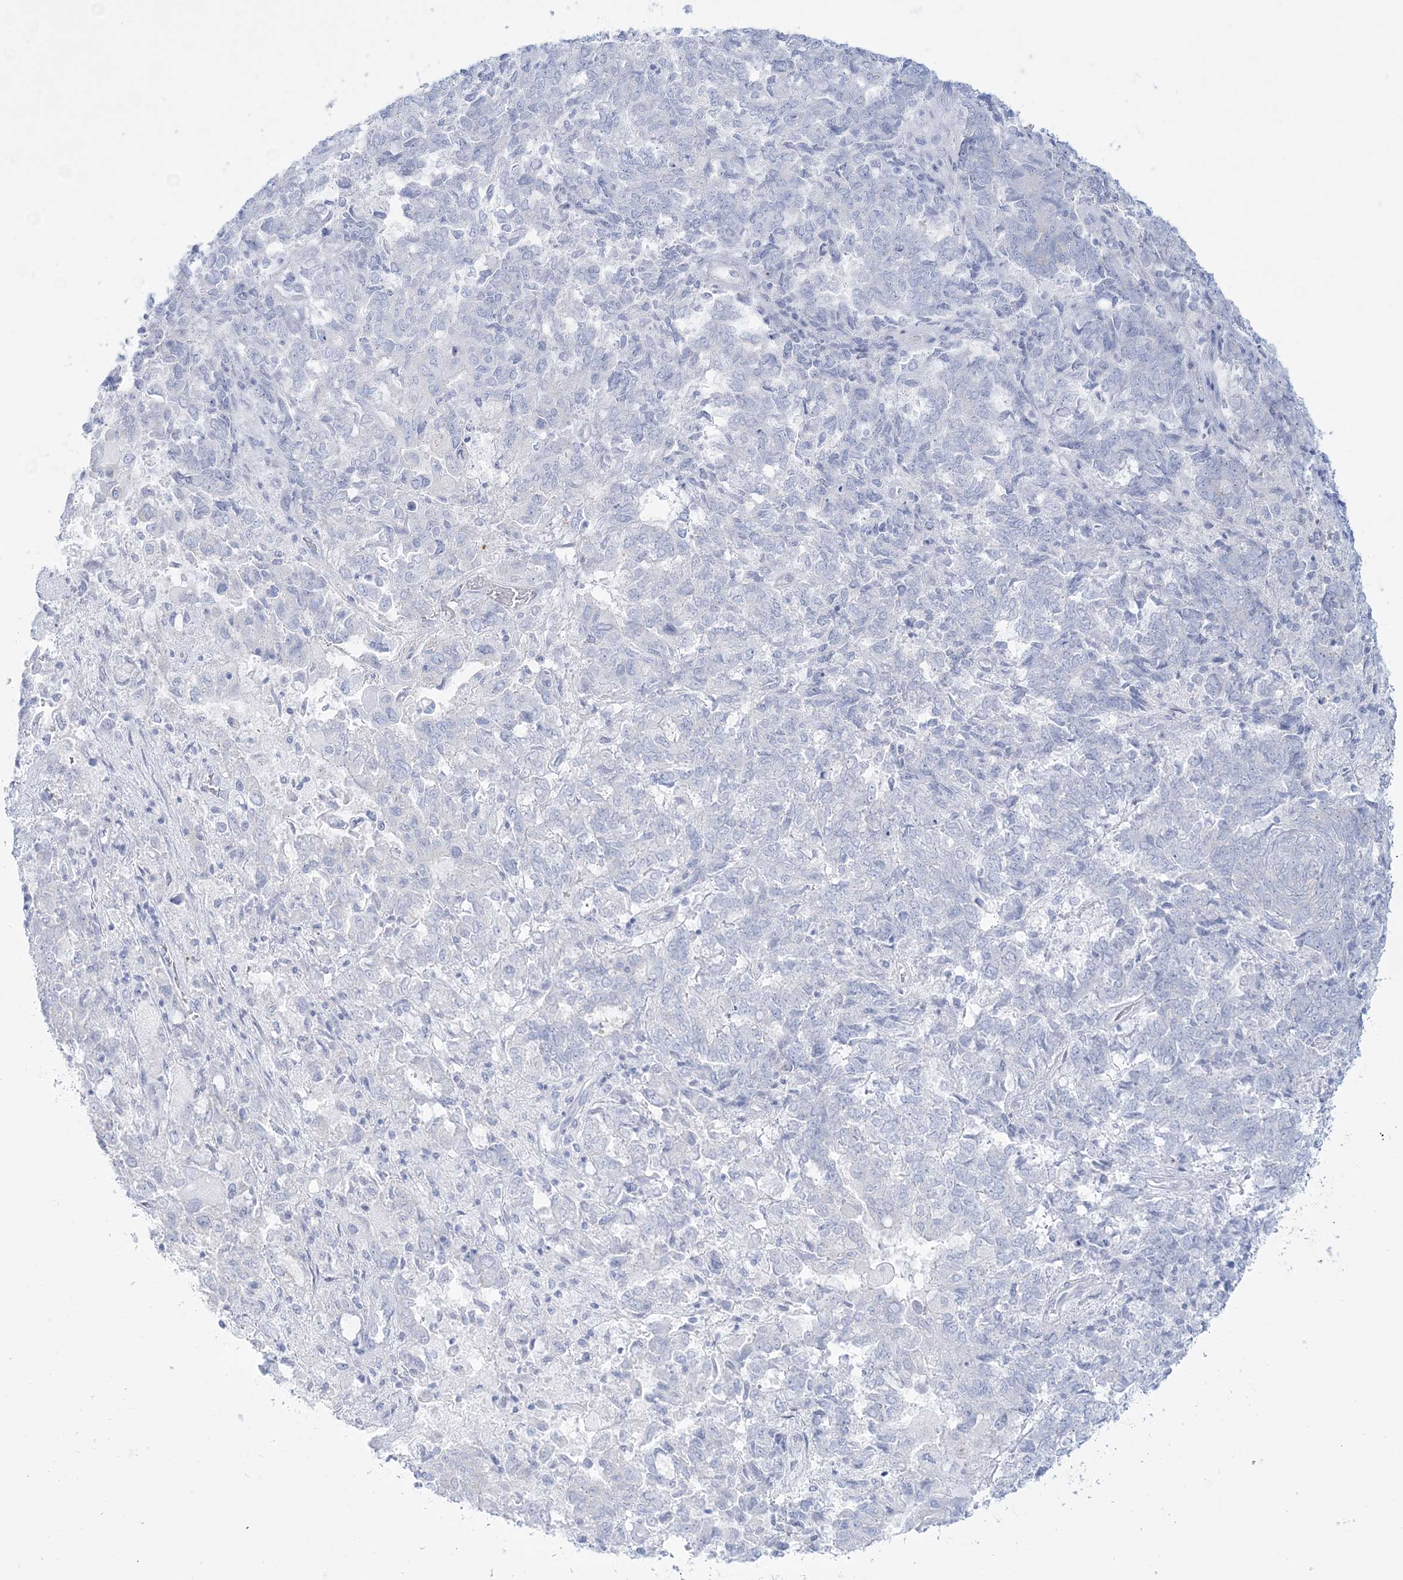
{"staining": {"intensity": "negative", "quantity": "none", "location": "none"}, "tissue": "endometrial cancer", "cell_type": "Tumor cells", "image_type": "cancer", "snomed": [{"axis": "morphology", "description": "Adenocarcinoma, NOS"}, {"axis": "topography", "description": "Endometrium"}], "caption": "This is an immunohistochemistry micrograph of endometrial cancer (adenocarcinoma). There is no staining in tumor cells.", "gene": "ADGB", "patient": {"sex": "female", "age": 80}}